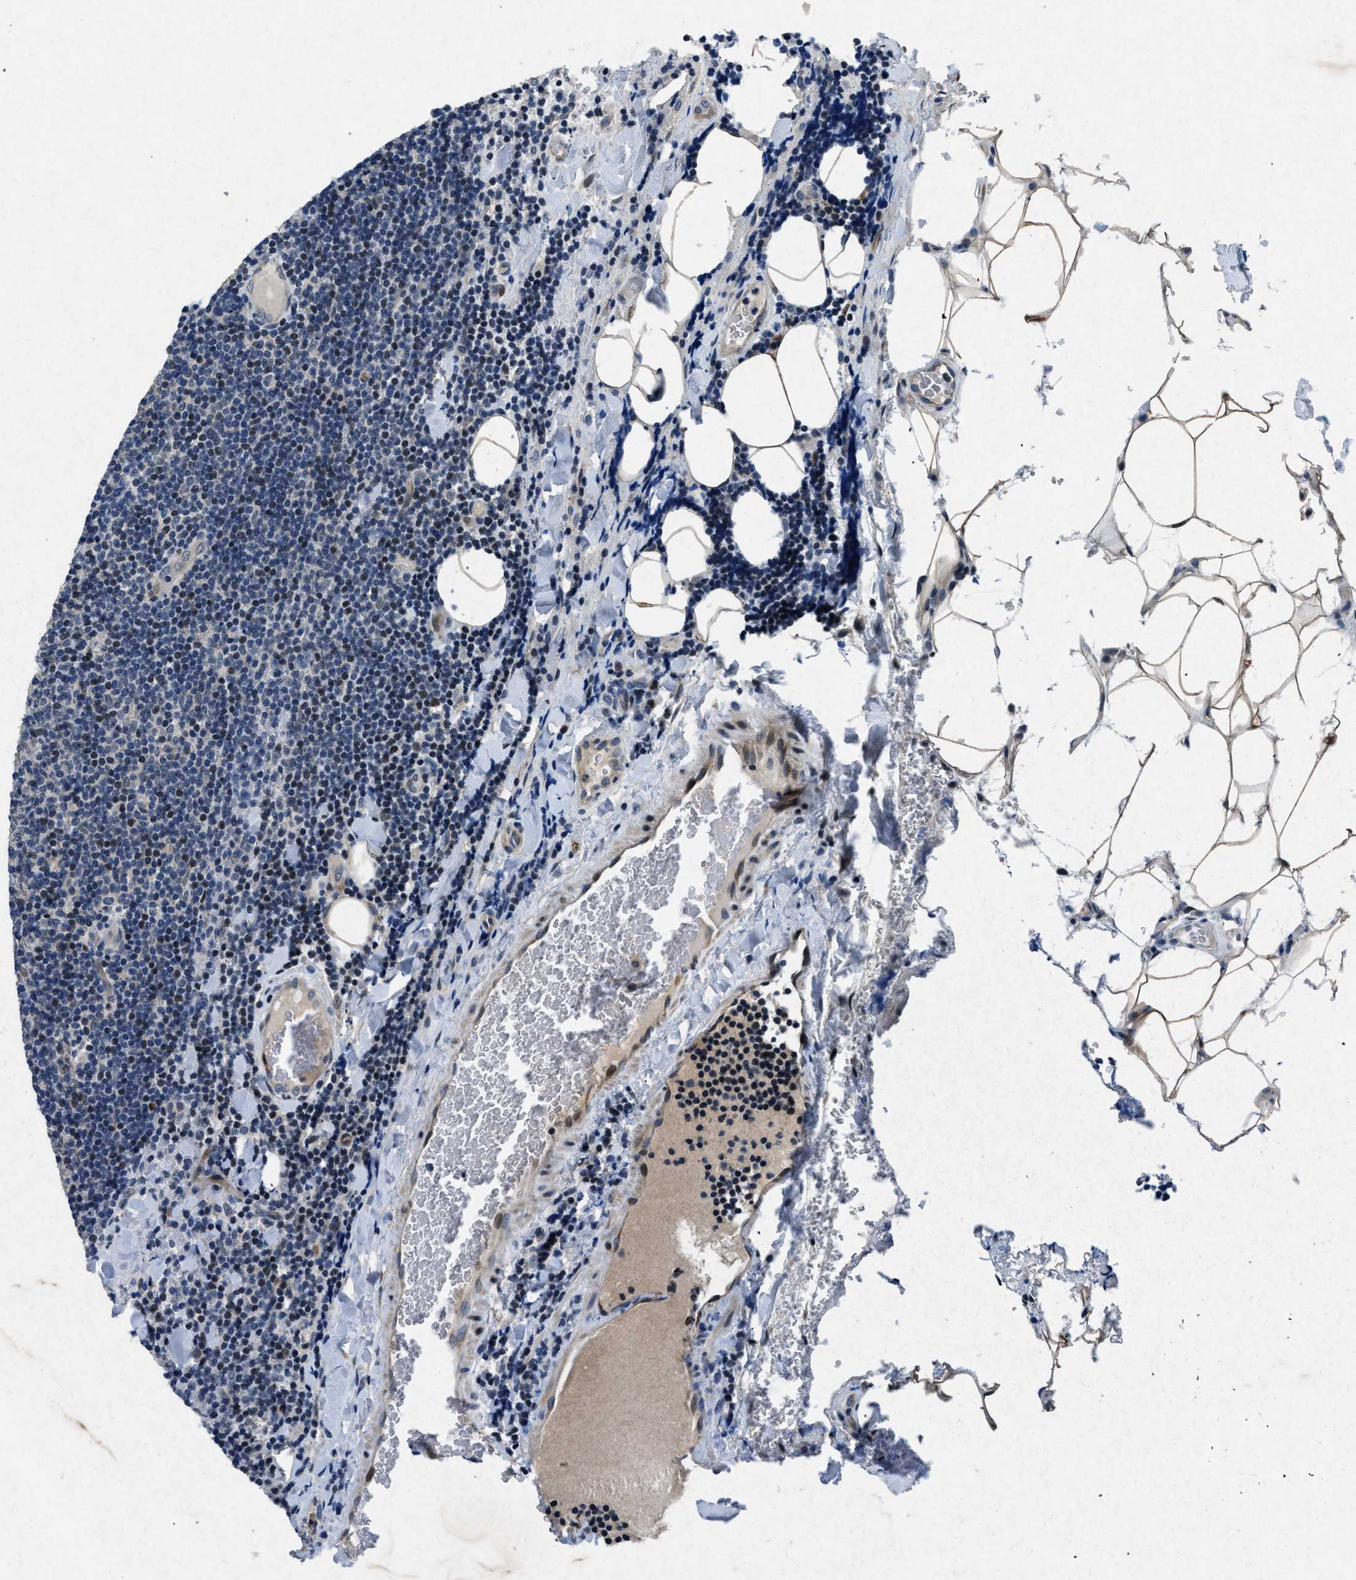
{"staining": {"intensity": "negative", "quantity": "none", "location": "none"}, "tissue": "lymphoma", "cell_type": "Tumor cells", "image_type": "cancer", "snomed": [{"axis": "morphology", "description": "Malignant lymphoma, non-Hodgkin's type, Low grade"}, {"axis": "topography", "description": "Lymph node"}], "caption": "Immunohistochemical staining of malignant lymphoma, non-Hodgkin's type (low-grade) demonstrates no significant expression in tumor cells.", "gene": "PHLDA1", "patient": {"sex": "male", "age": 66}}